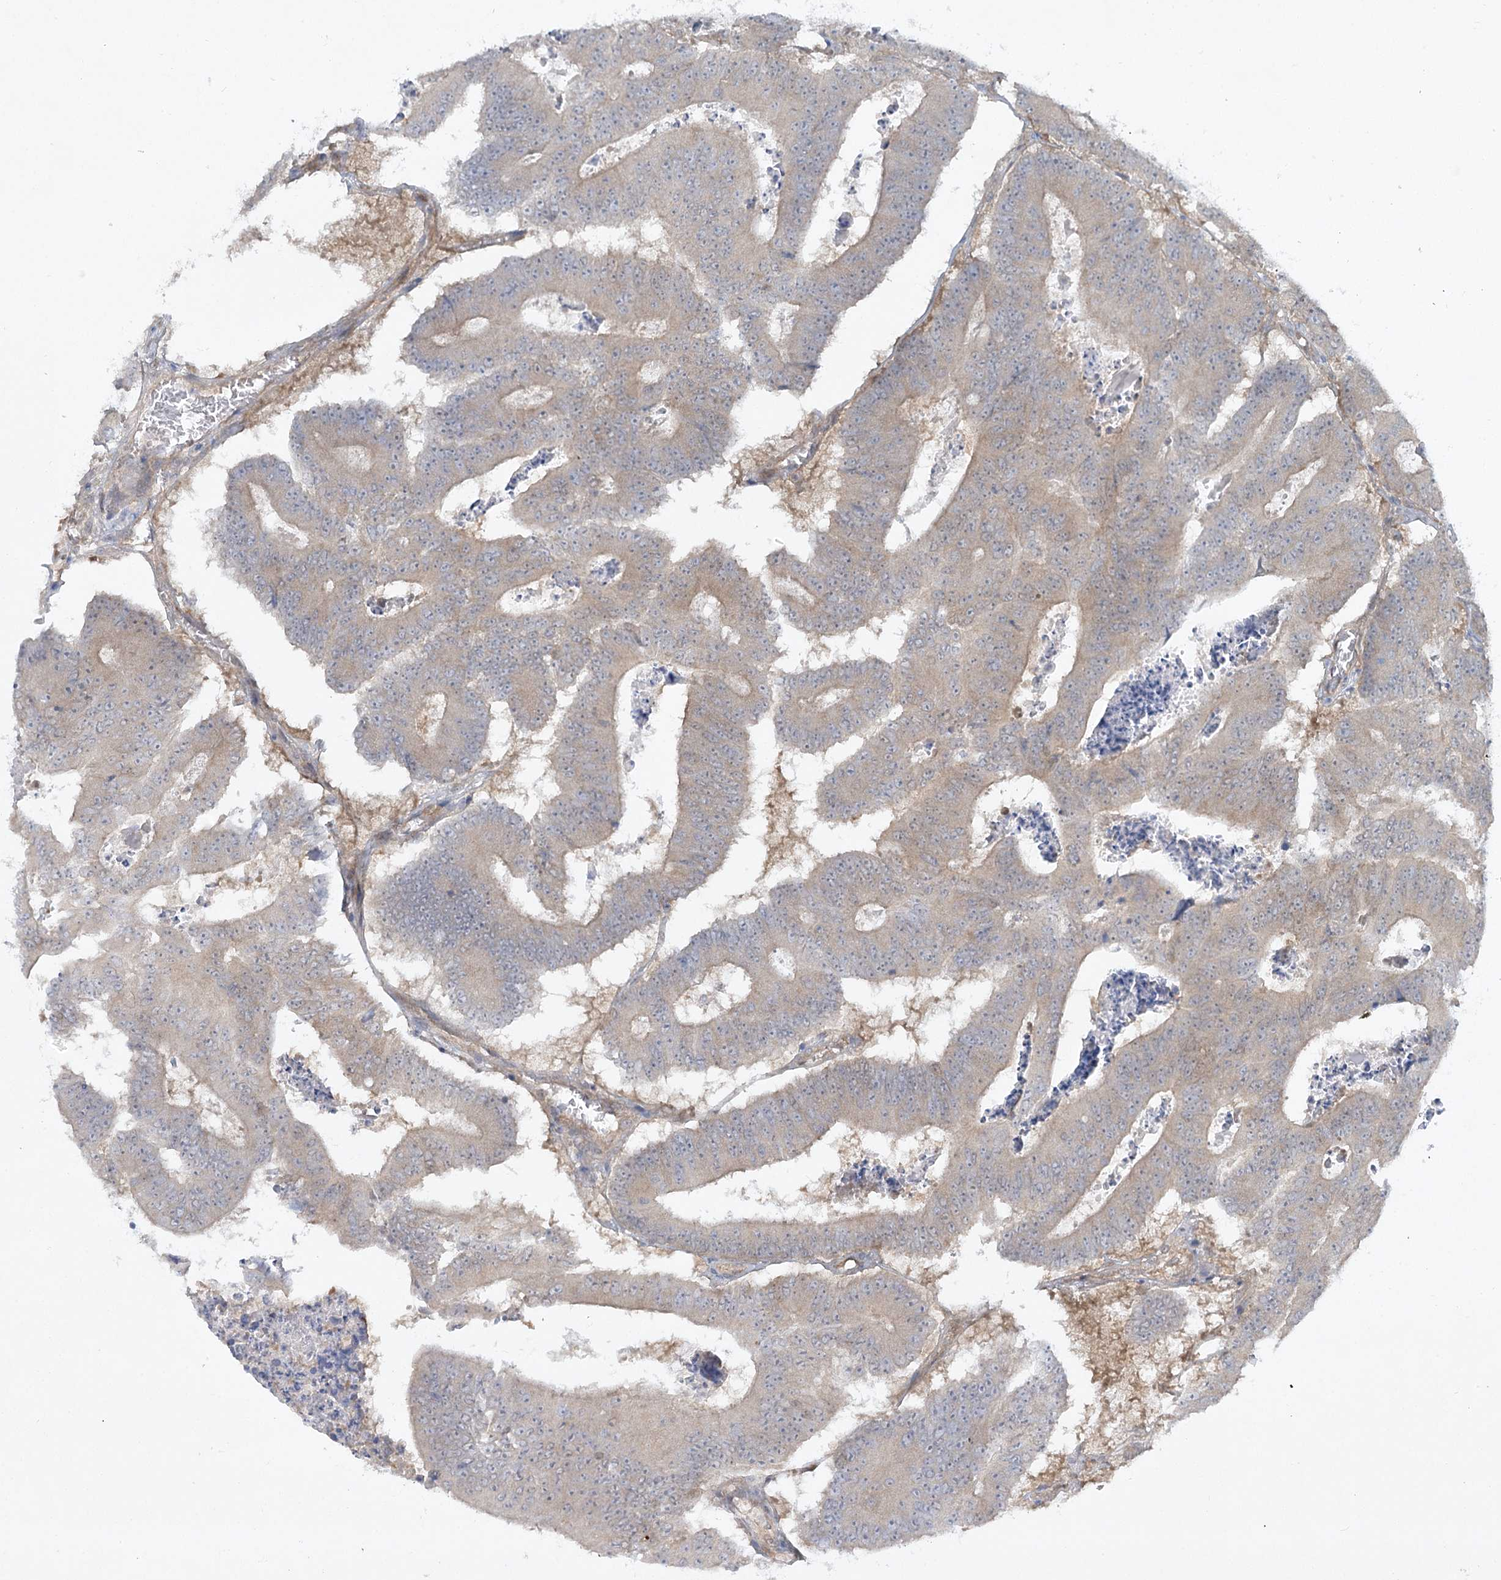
{"staining": {"intensity": "negative", "quantity": "none", "location": "none"}, "tissue": "colorectal cancer", "cell_type": "Tumor cells", "image_type": "cancer", "snomed": [{"axis": "morphology", "description": "Adenocarcinoma, NOS"}, {"axis": "topography", "description": "Colon"}], "caption": "A histopathology image of colorectal cancer stained for a protein reveals no brown staining in tumor cells.", "gene": "AAMDC", "patient": {"sex": "male", "age": 87}}